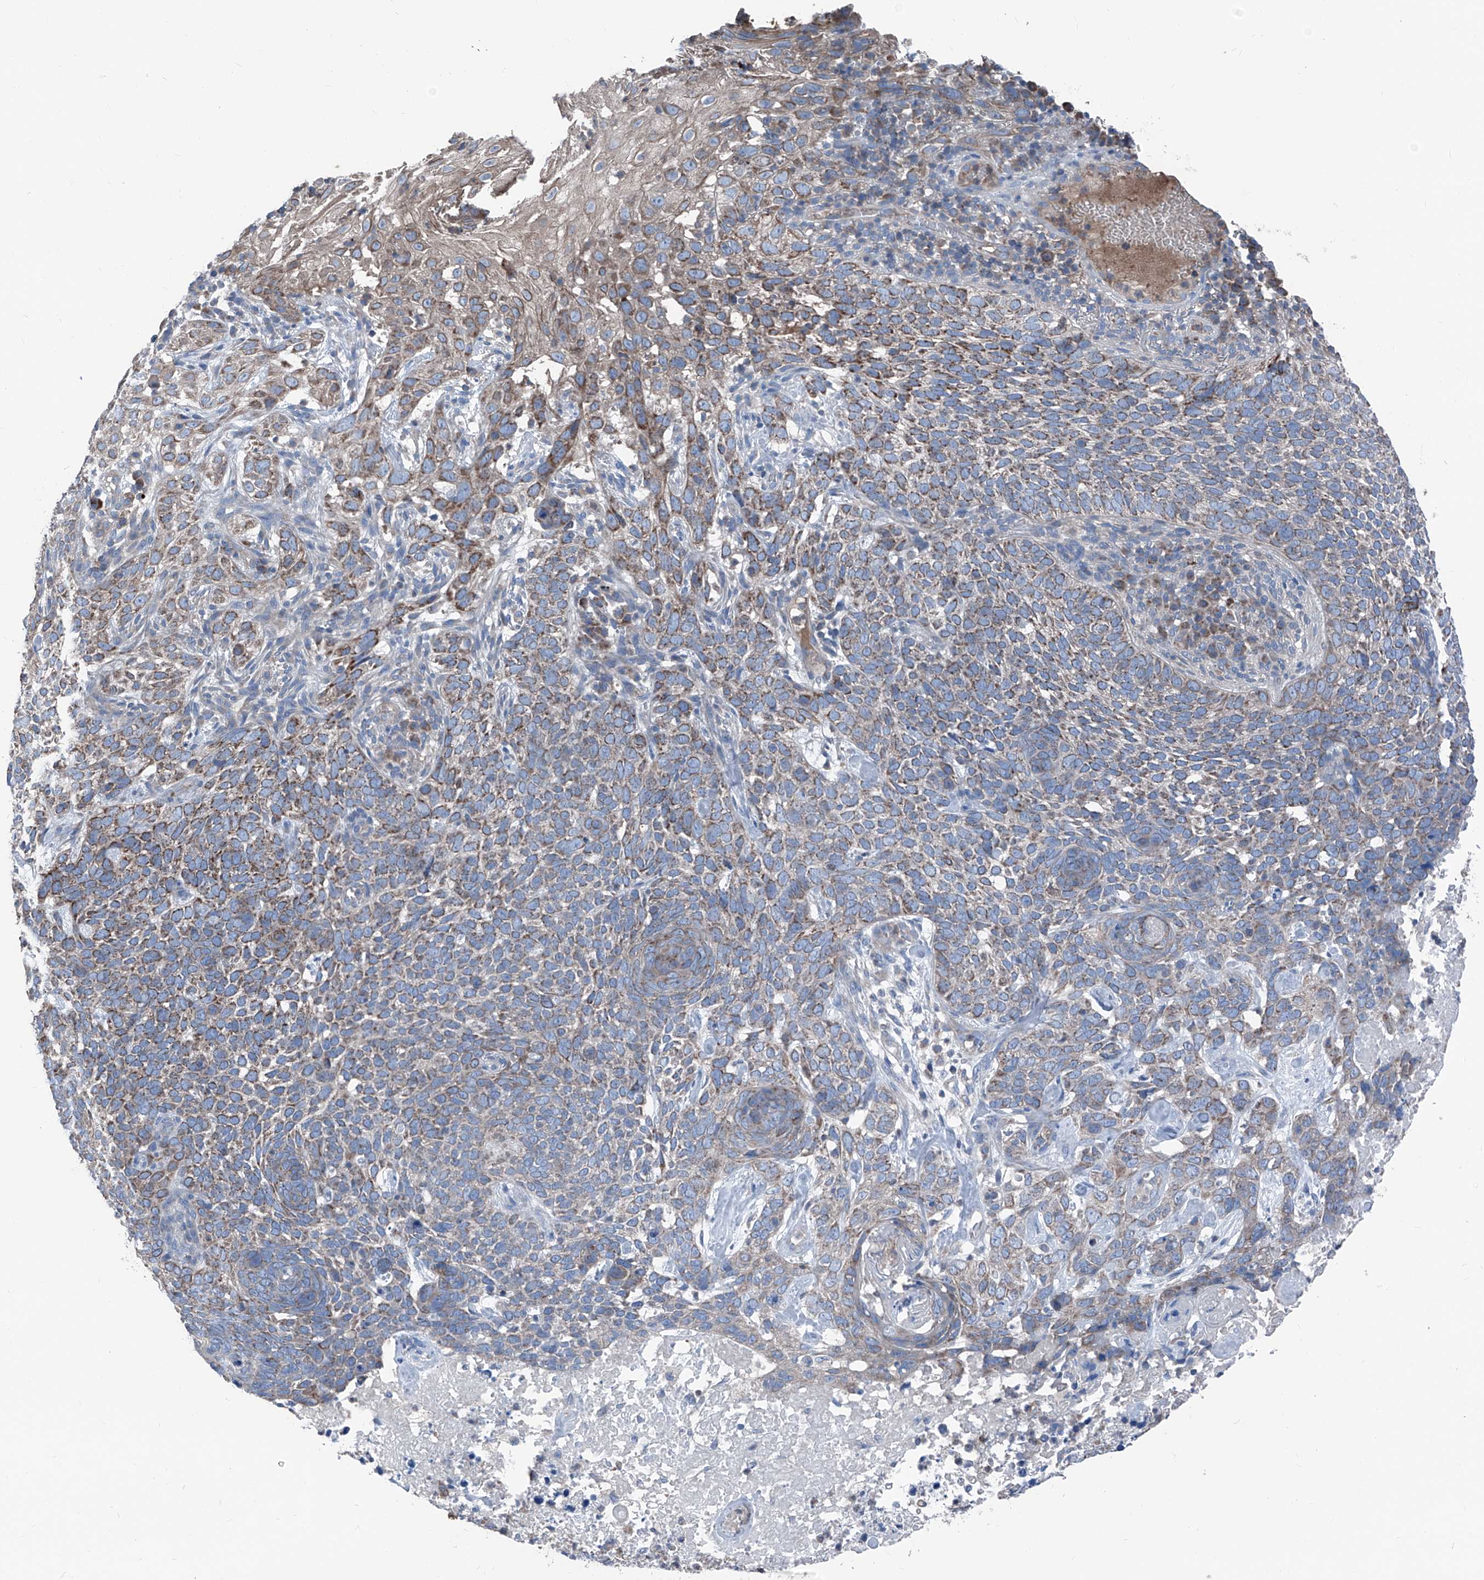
{"staining": {"intensity": "moderate", "quantity": "25%-75%", "location": "cytoplasmic/membranous"}, "tissue": "skin cancer", "cell_type": "Tumor cells", "image_type": "cancer", "snomed": [{"axis": "morphology", "description": "Basal cell carcinoma"}, {"axis": "topography", "description": "Skin"}], "caption": "Moderate cytoplasmic/membranous protein expression is seen in approximately 25%-75% of tumor cells in skin basal cell carcinoma.", "gene": "GPAT3", "patient": {"sex": "female", "age": 64}}